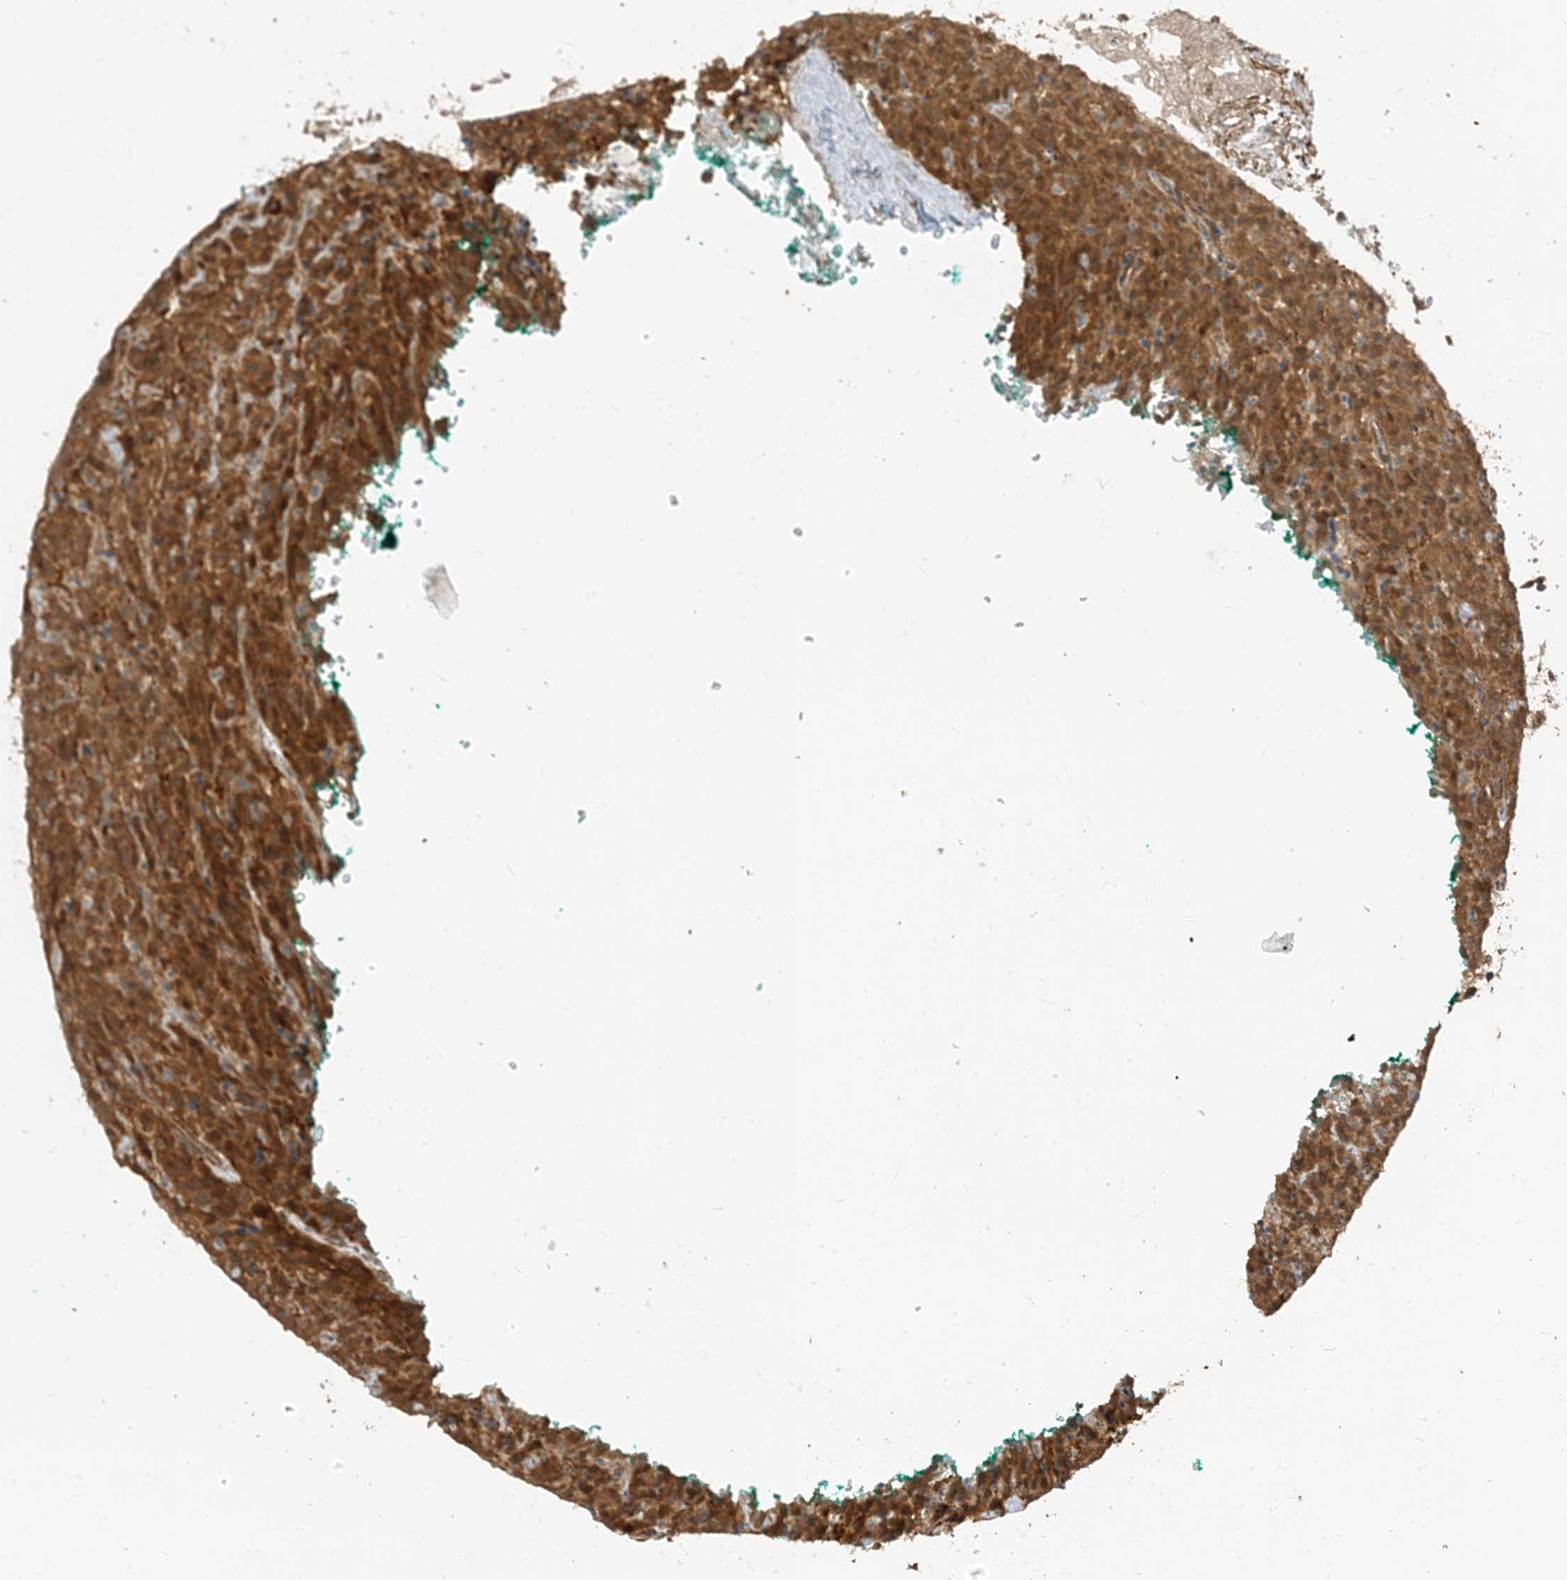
{"staining": {"intensity": "strong", "quantity": ">75%", "location": "cytoplasmic/membranous"}, "tissue": "carcinoid", "cell_type": "Tumor cells", "image_type": "cancer", "snomed": [{"axis": "morphology", "description": "Carcinoid, malignant, NOS"}, {"axis": "topography", "description": "Lung"}], "caption": "Malignant carcinoid was stained to show a protein in brown. There is high levels of strong cytoplasmic/membranous positivity in about >75% of tumor cells.", "gene": "TBCC", "patient": {"sex": "female", "age": 46}}